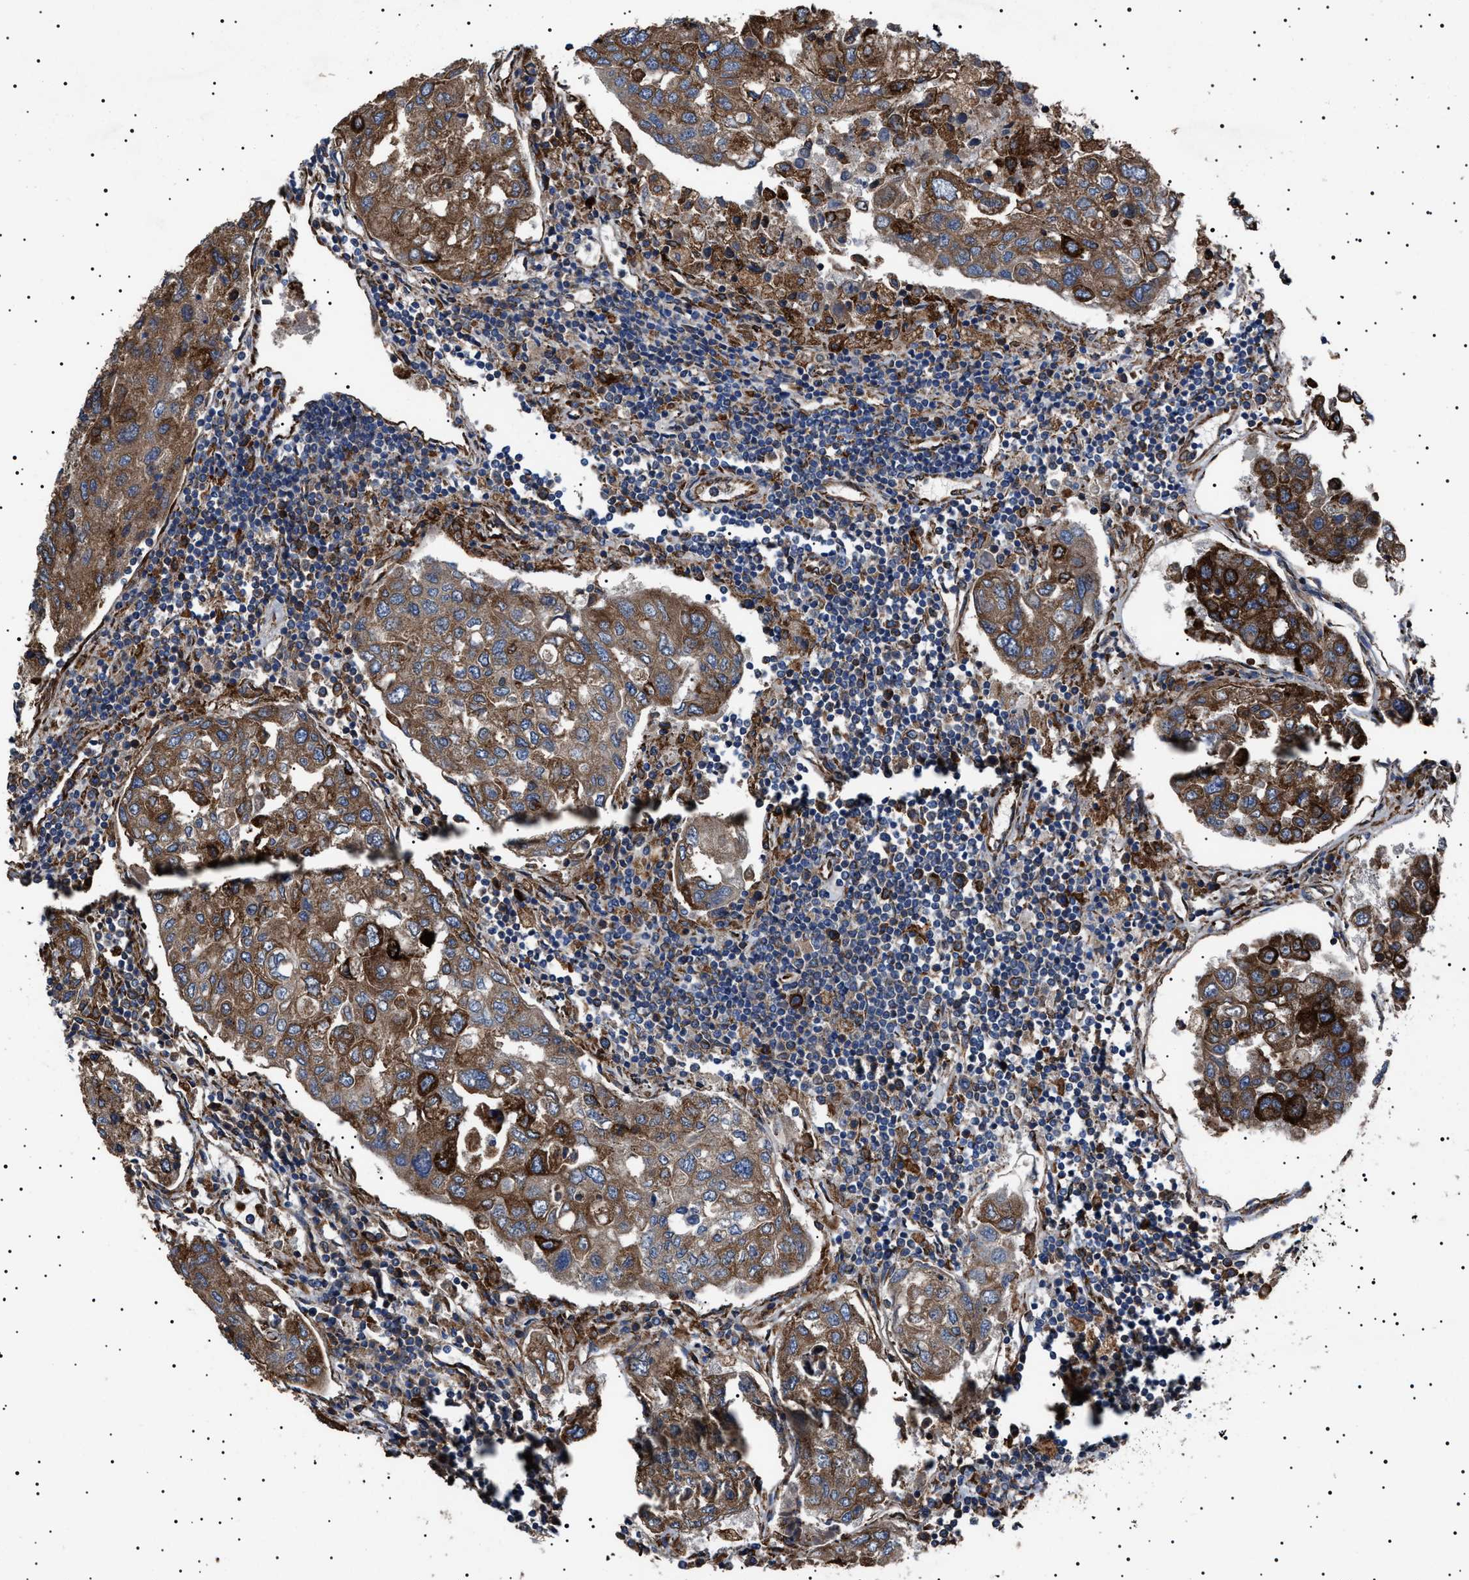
{"staining": {"intensity": "strong", "quantity": ">75%", "location": "cytoplasmic/membranous"}, "tissue": "urothelial cancer", "cell_type": "Tumor cells", "image_type": "cancer", "snomed": [{"axis": "morphology", "description": "Urothelial carcinoma, High grade"}, {"axis": "topography", "description": "Lymph node"}, {"axis": "topography", "description": "Urinary bladder"}], "caption": "DAB immunohistochemical staining of urothelial carcinoma (high-grade) reveals strong cytoplasmic/membranous protein staining in about >75% of tumor cells. (DAB (3,3'-diaminobenzidine) = brown stain, brightfield microscopy at high magnification).", "gene": "TOP1MT", "patient": {"sex": "male", "age": 51}}